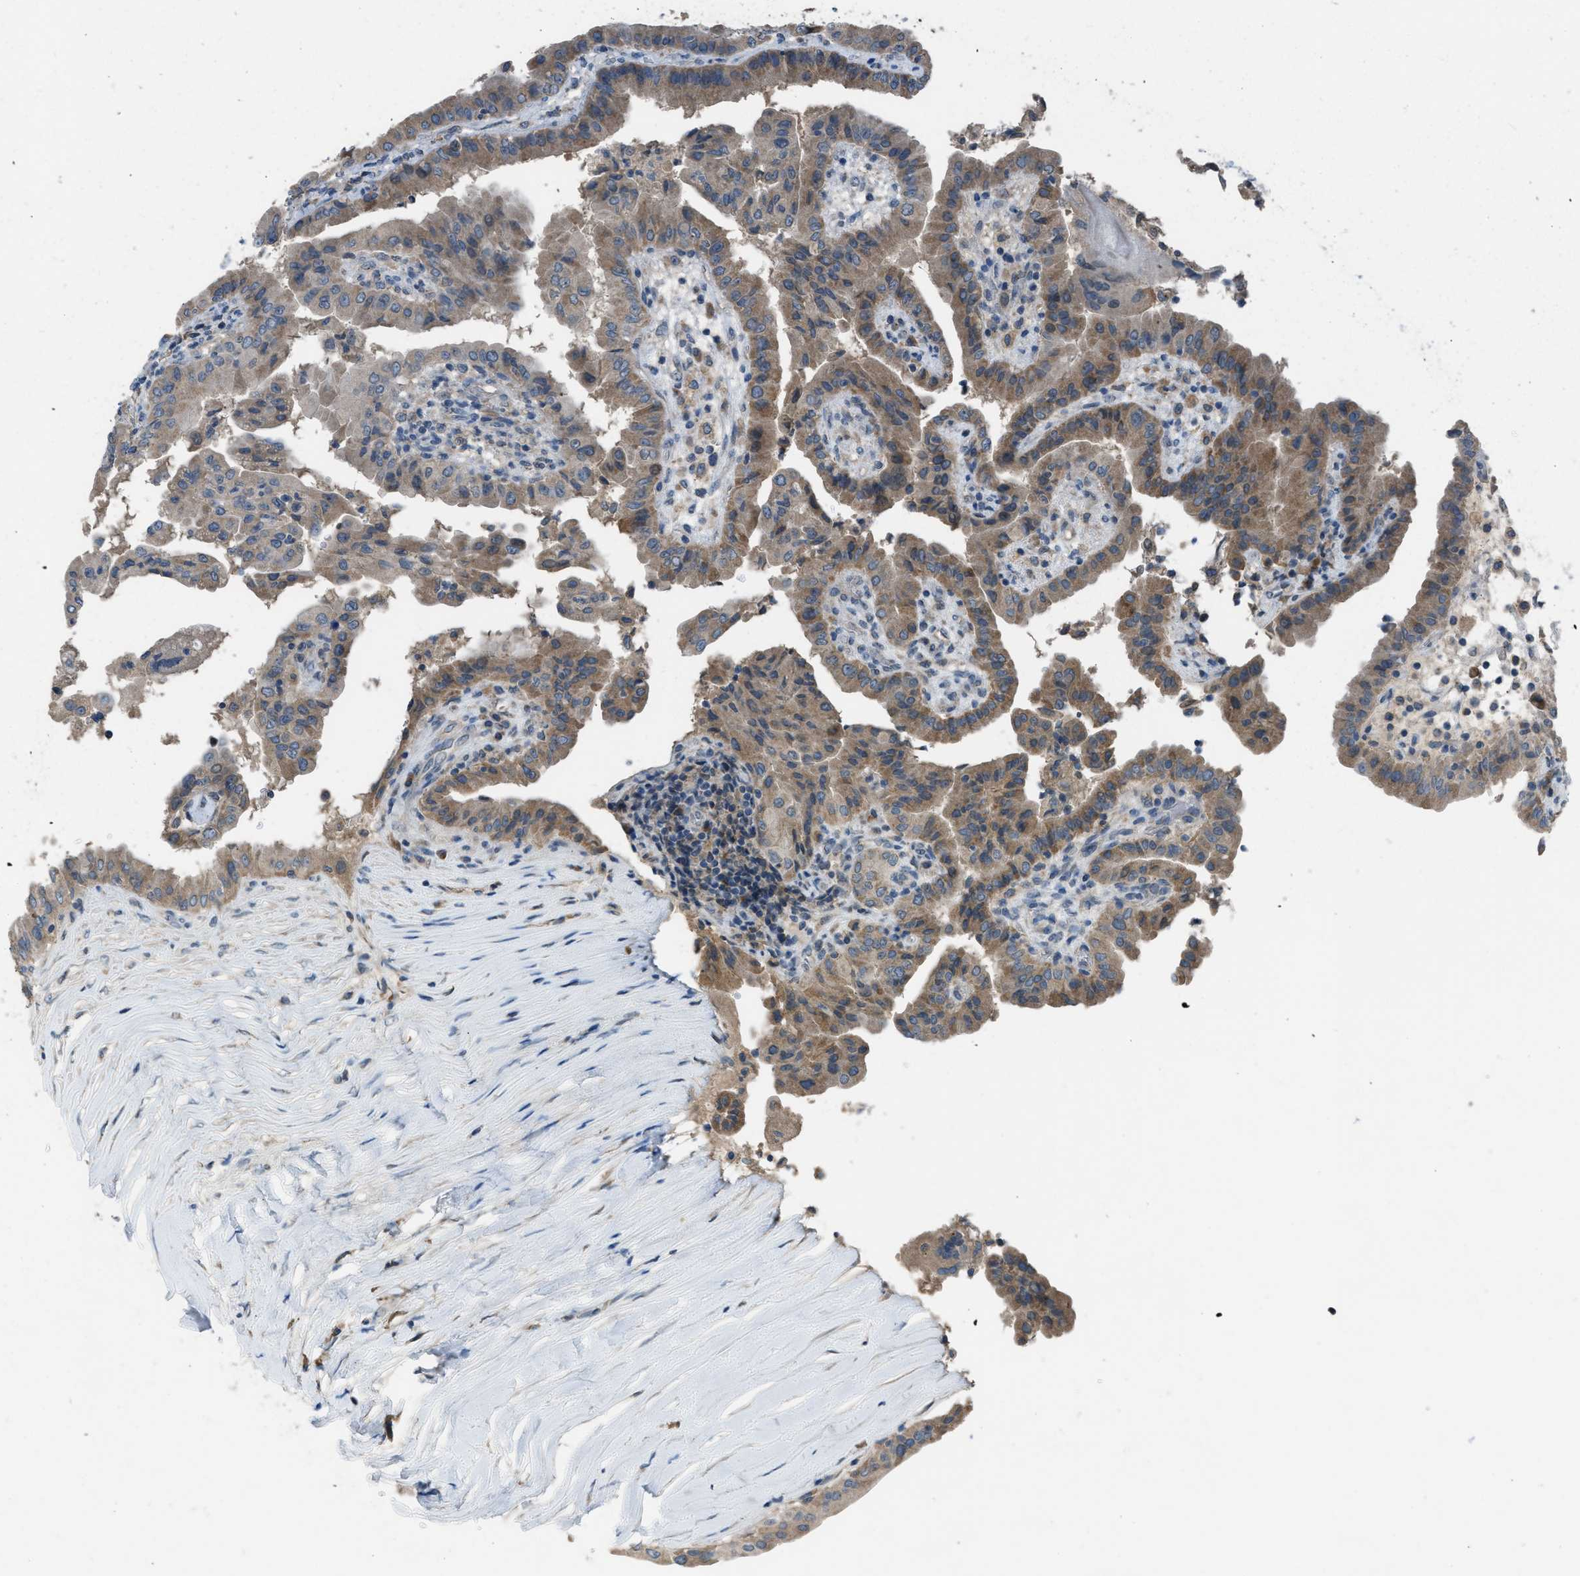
{"staining": {"intensity": "moderate", "quantity": ">75%", "location": "cytoplasmic/membranous"}, "tissue": "thyroid cancer", "cell_type": "Tumor cells", "image_type": "cancer", "snomed": [{"axis": "morphology", "description": "Papillary adenocarcinoma, NOS"}, {"axis": "topography", "description": "Thyroid gland"}], "caption": "Immunohistochemical staining of human thyroid cancer (papillary adenocarcinoma) demonstrates medium levels of moderate cytoplasmic/membranous expression in approximately >75% of tumor cells.", "gene": "MIS18A", "patient": {"sex": "male", "age": 33}}